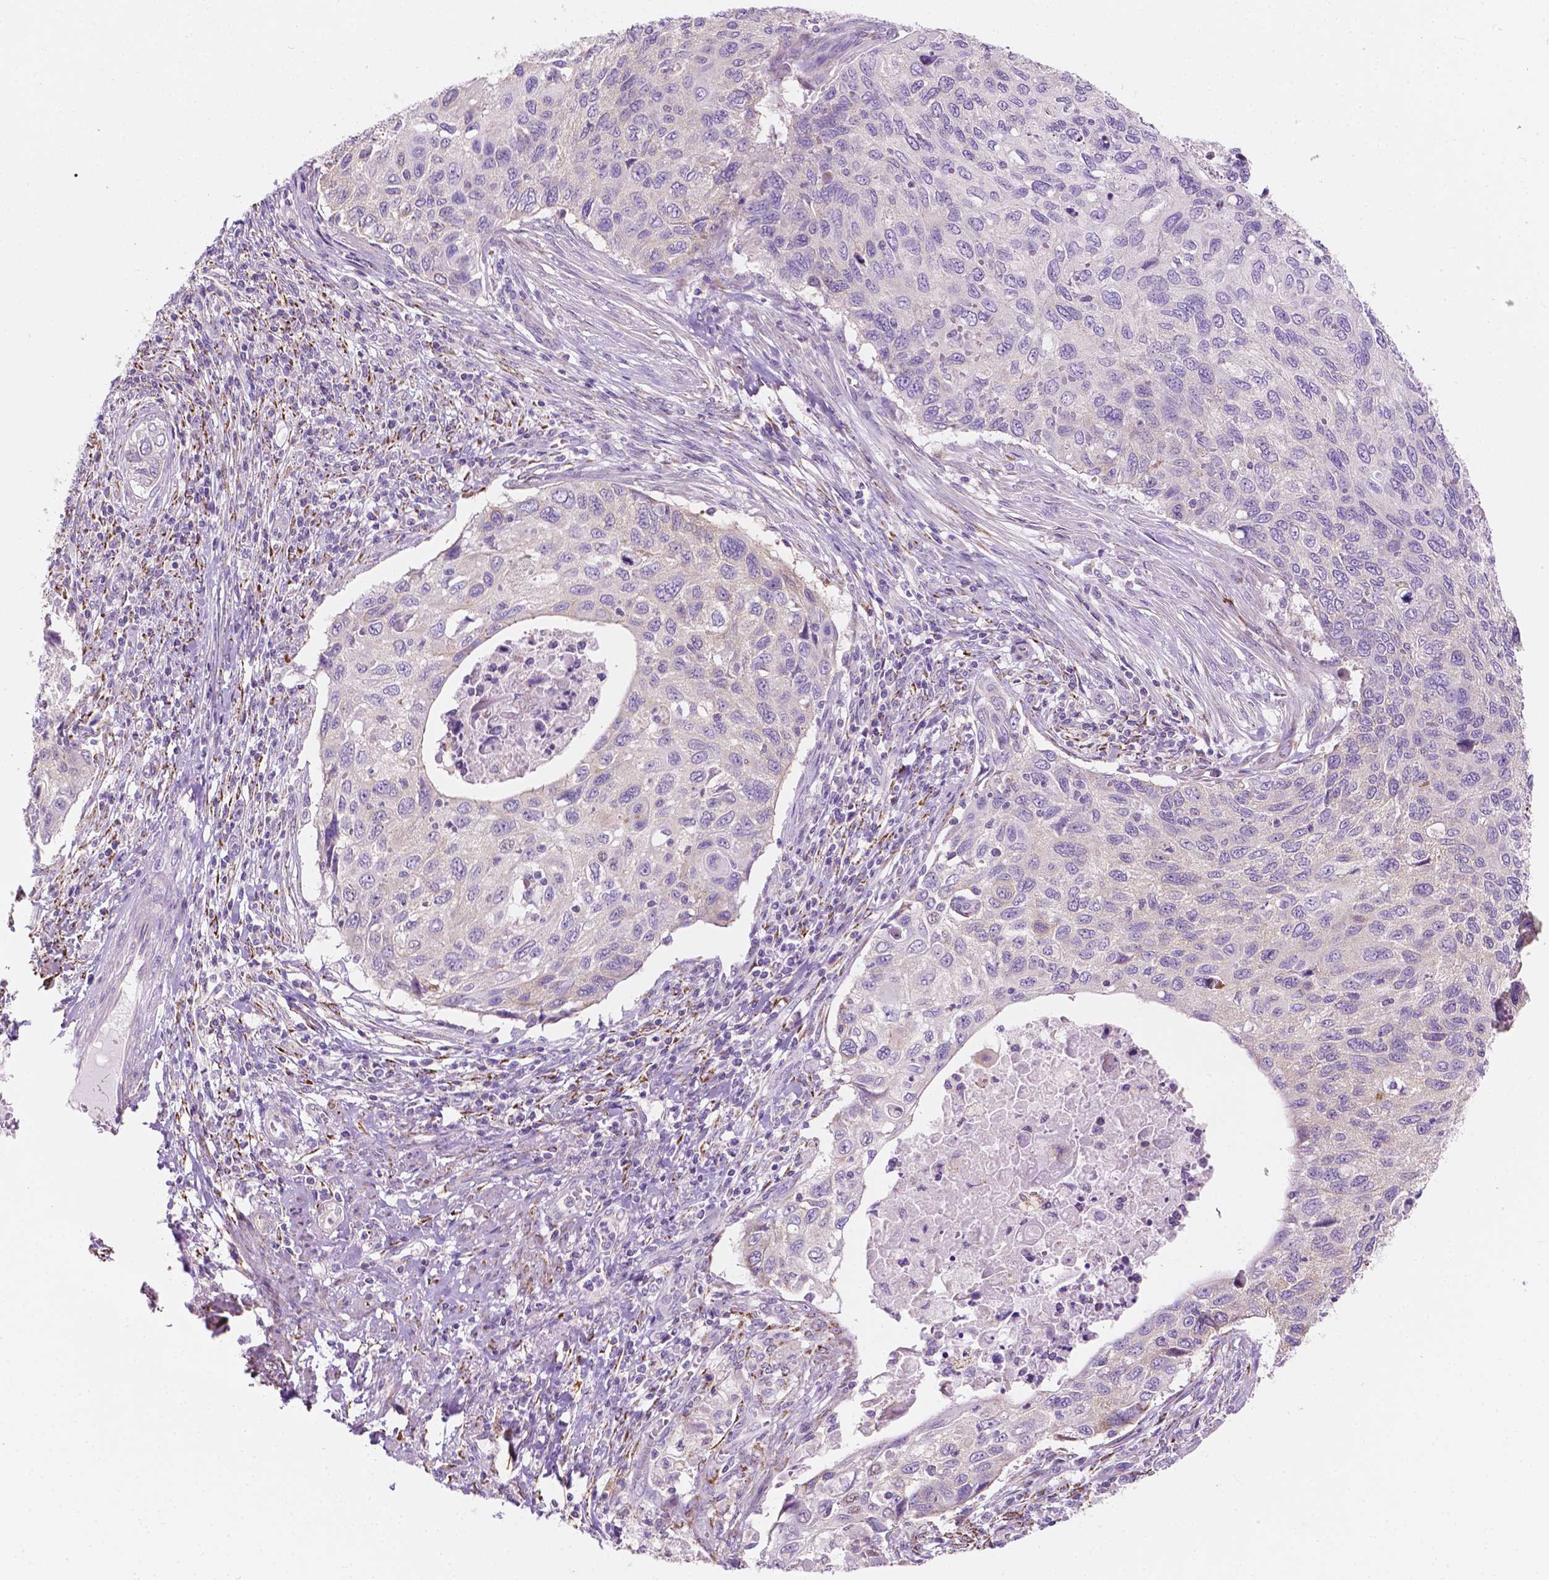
{"staining": {"intensity": "negative", "quantity": "none", "location": "none"}, "tissue": "cervical cancer", "cell_type": "Tumor cells", "image_type": "cancer", "snomed": [{"axis": "morphology", "description": "Squamous cell carcinoma, NOS"}, {"axis": "topography", "description": "Cervix"}], "caption": "An immunohistochemistry image of cervical squamous cell carcinoma is shown. There is no staining in tumor cells of cervical squamous cell carcinoma. The staining is performed using DAB (3,3'-diaminobenzidine) brown chromogen with nuclei counter-stained in using hematoxylin.", "gene": "NOS1AP", "patient": {"sex": "female", "age": 70}}